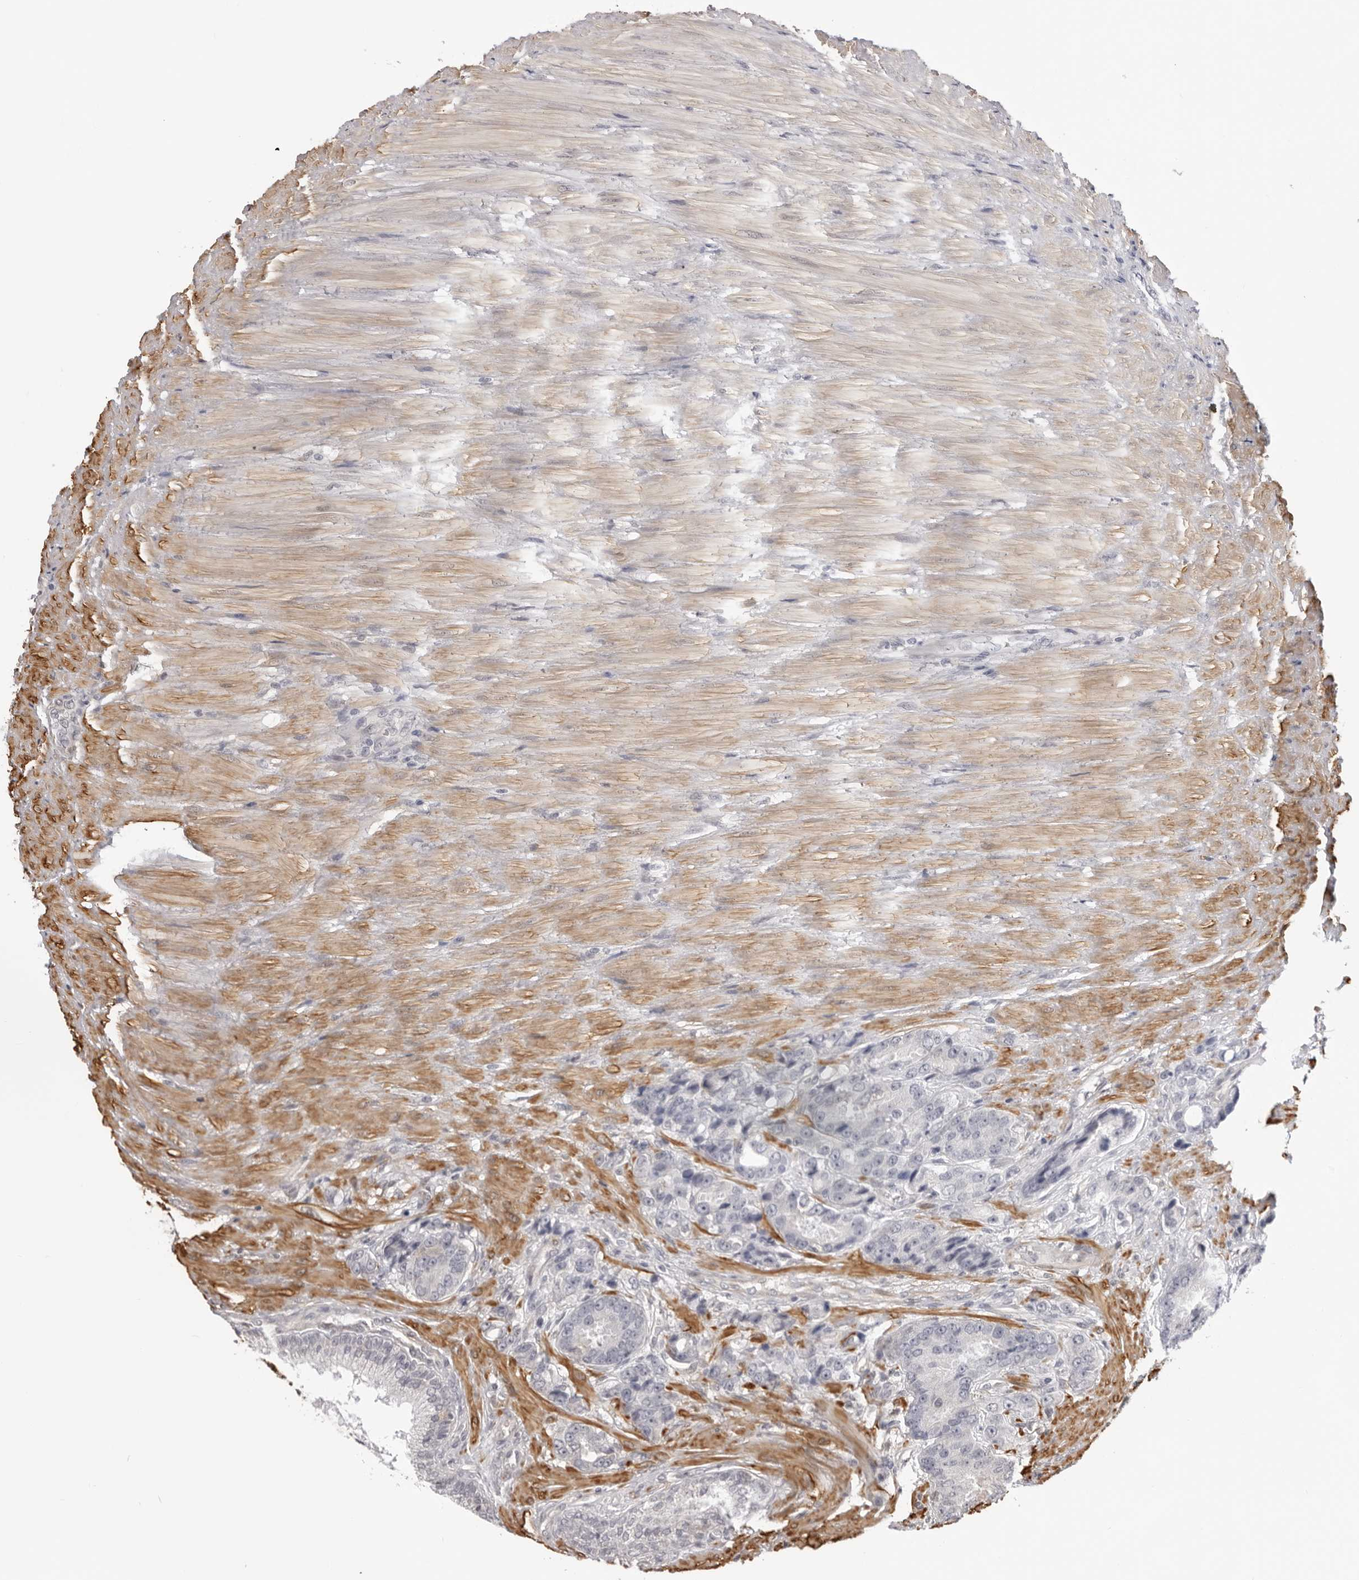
{"staining": {"intensity": "negative", "quantity": "none", "location": "none"}, "tissue": "prostate cancer", "cell_type": "Tumor cells", "image_type": "cancer", "snomed": [{"axis": "morphology", "description": "Adenocarcinoma, High grade"}, {"axis": "topography", "description": "Prostate"}], "caption": "An IHC photomicrograph of prostate cancer is shown. There is no staining in tumor cells of prostate cancer.", "gene": "SRGAP2", "patient": {"sex": "male", "age": 60}}